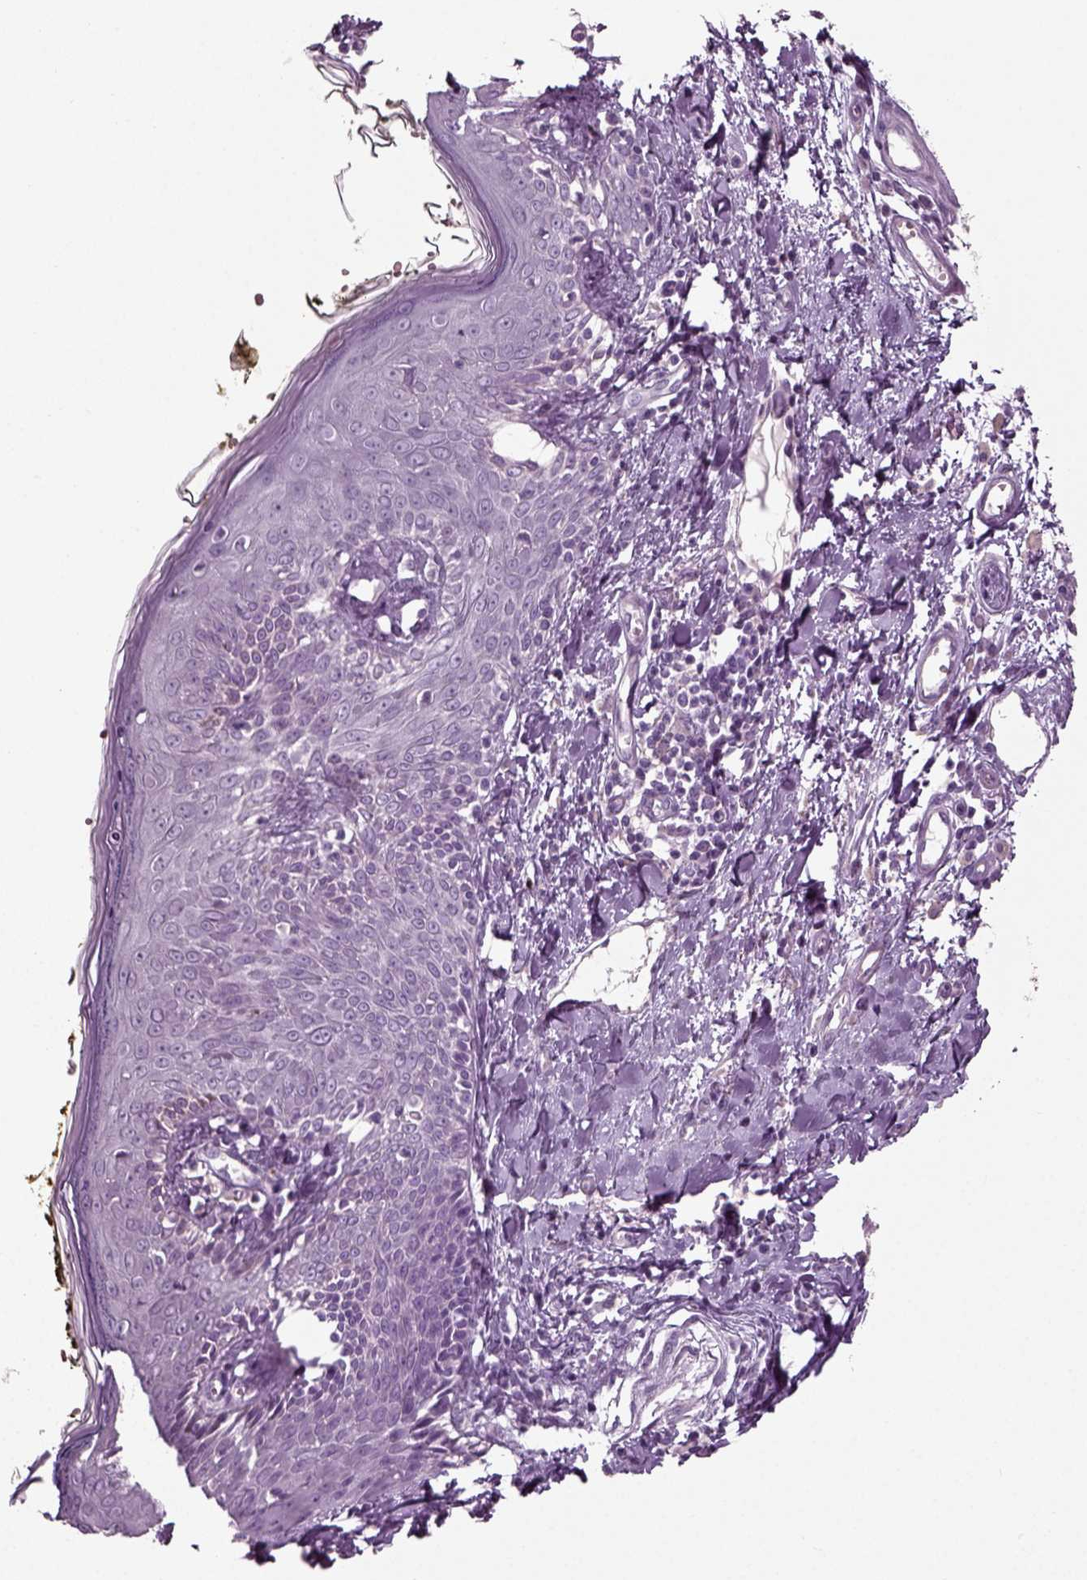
{"staining": {"intensity": "negative", "quantity": "none", "location": "none"}, "tissue": "skin", "cell_type": "Fibroblasts", "image_type": "normal", "snomed": [{"axis": "morphology", "description": "Normal tissue, NOS"}, {"axis": "topography", "description": "Skin"}], "caption": "IHC histopathology image of unremarkable skin stained for a protein (brown), which demonstrates no expression in fibroblasts.", "gene": "DEFB118", "patient": {"sex": "male", "age": 76}}